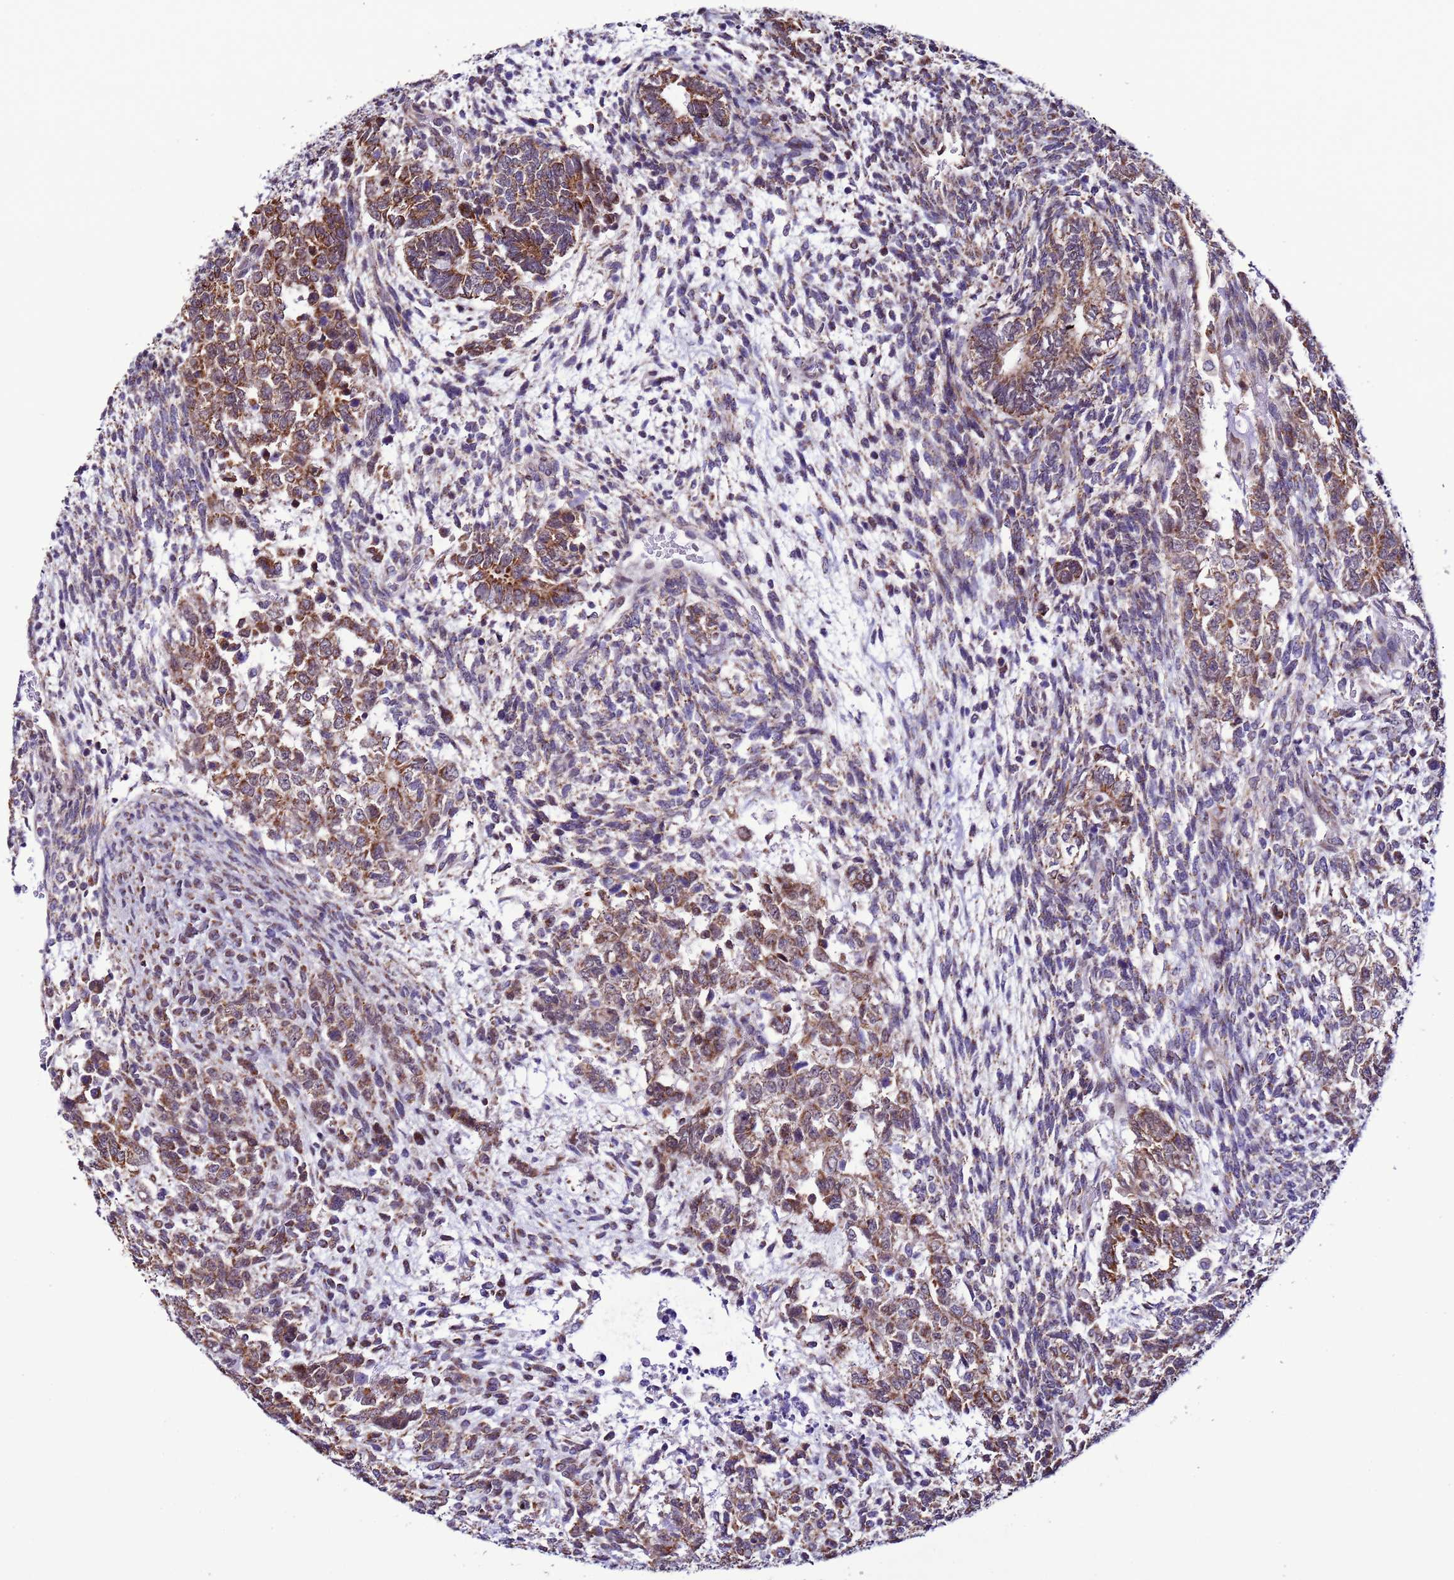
{"staining": {"intensity": "moderate", "quantity": ">75%", "location": "cytoplasmic/membranous"}, "tissue": "testis cancer", "cell_type": "Tumor cells", "image_type": "cancer", "snomed": [{"axis": "morphology", "description": "Carcinoma, Embryonal, NOS"}, {"axis": "topography", "description": "Testis"}], "caption": "DAB (3,3'-diaminobenzidine) immunohistochemical staining of human testis embryonal carcinoma reveals moderate cytoplasmic/membranous protein positivity in about >75% of tumor cells.", "gene": "AHI1", "patient": {"sex": "male", "age": 23}}